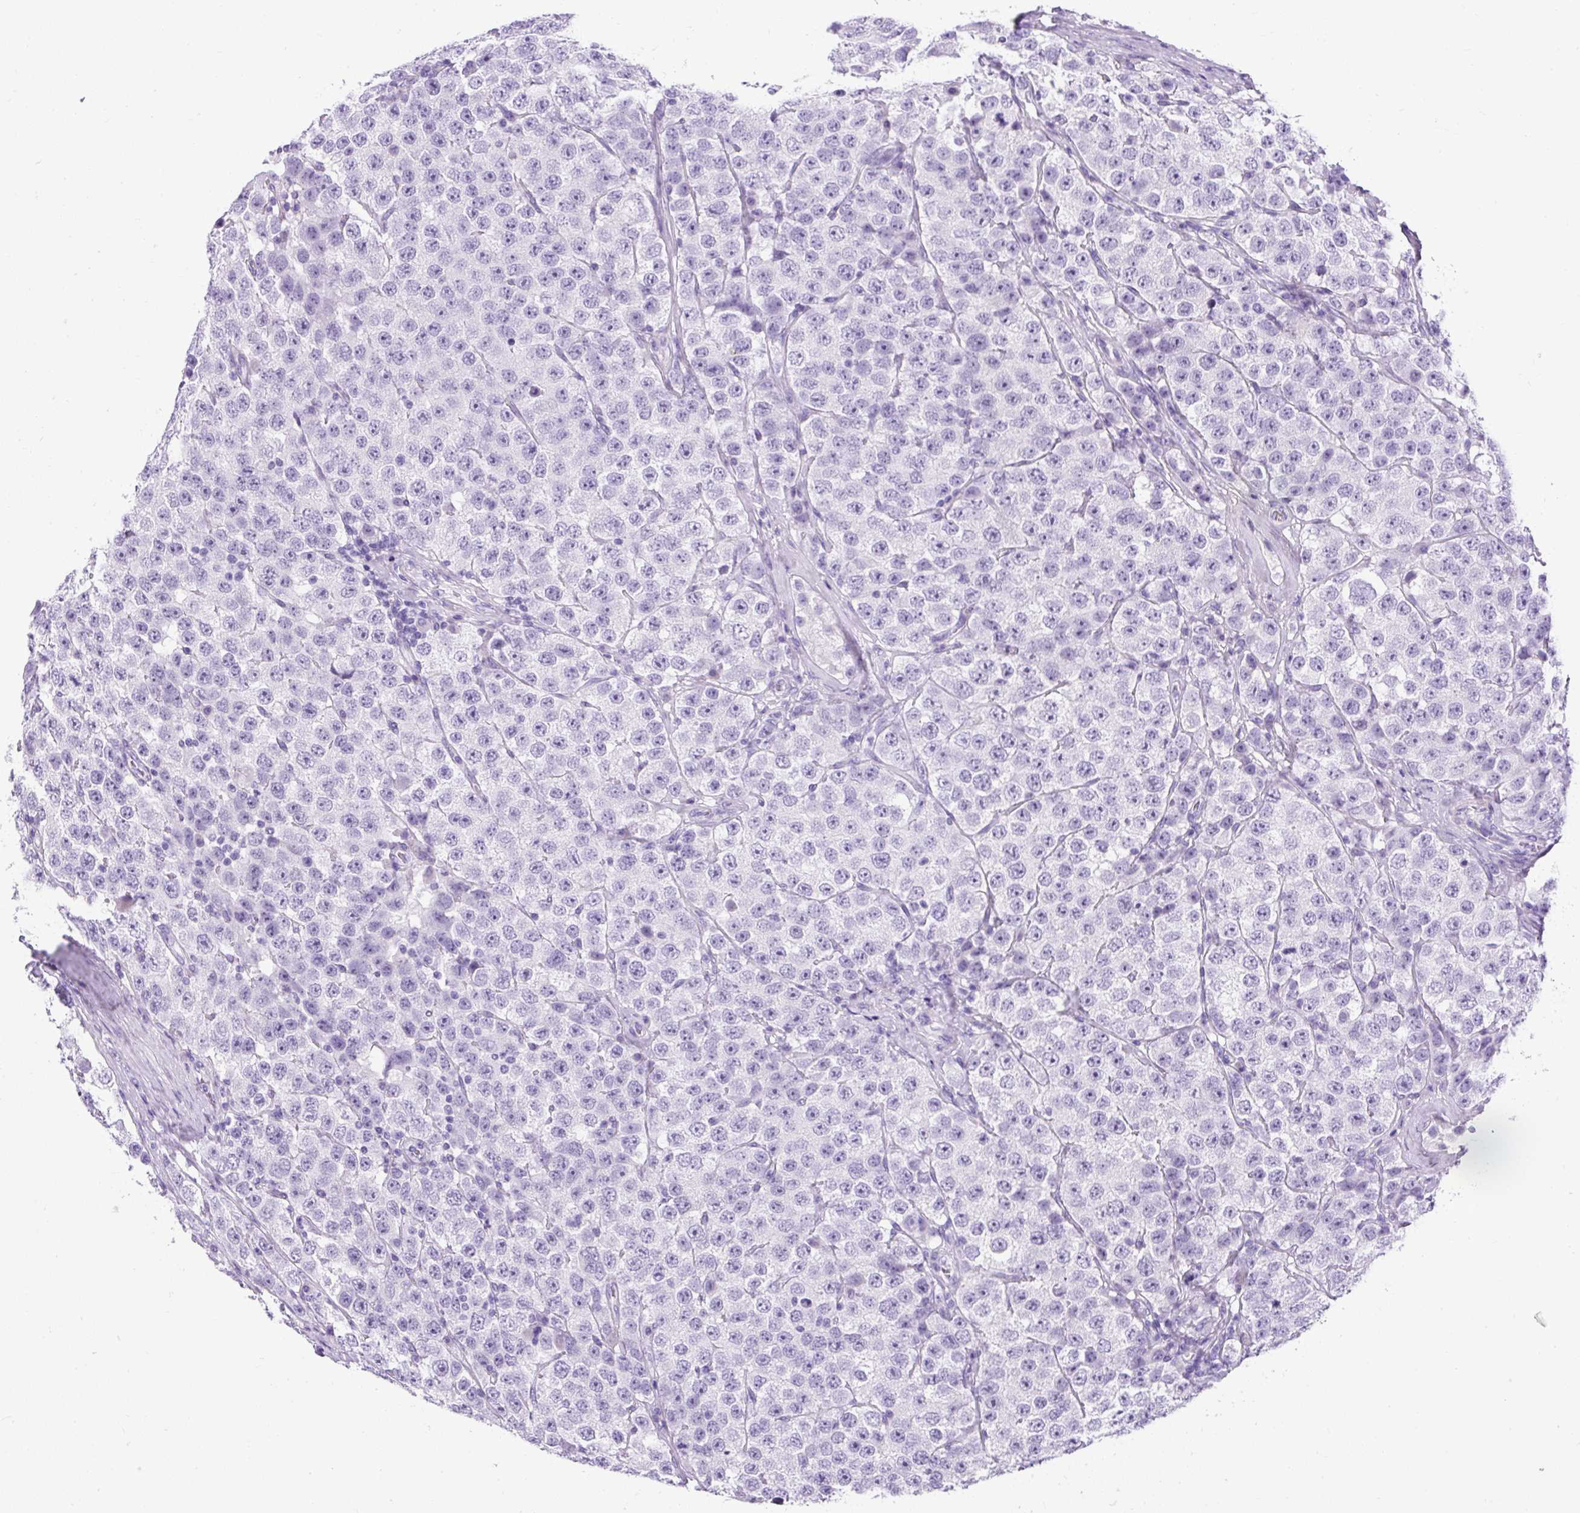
{"staining": {"intensity": "negative", "quantity": "none", "location": "none"}, "tissue": "testis cancer", "cell_type": "Tumor cells", "image_type": "cancer", "snomed": [{"axis": "morphology", "description": "Seminoma, NOS"}, {"axis": "topography", "description": "Testis"}], "caption": "Immunohistochemistry (IHC) micrograph of human testis cancer stained for a protein (brown), which exhibits no positivity in tumor cells.", "gene": "UPP1", "patient": {"sex": "male", "age": 28}}